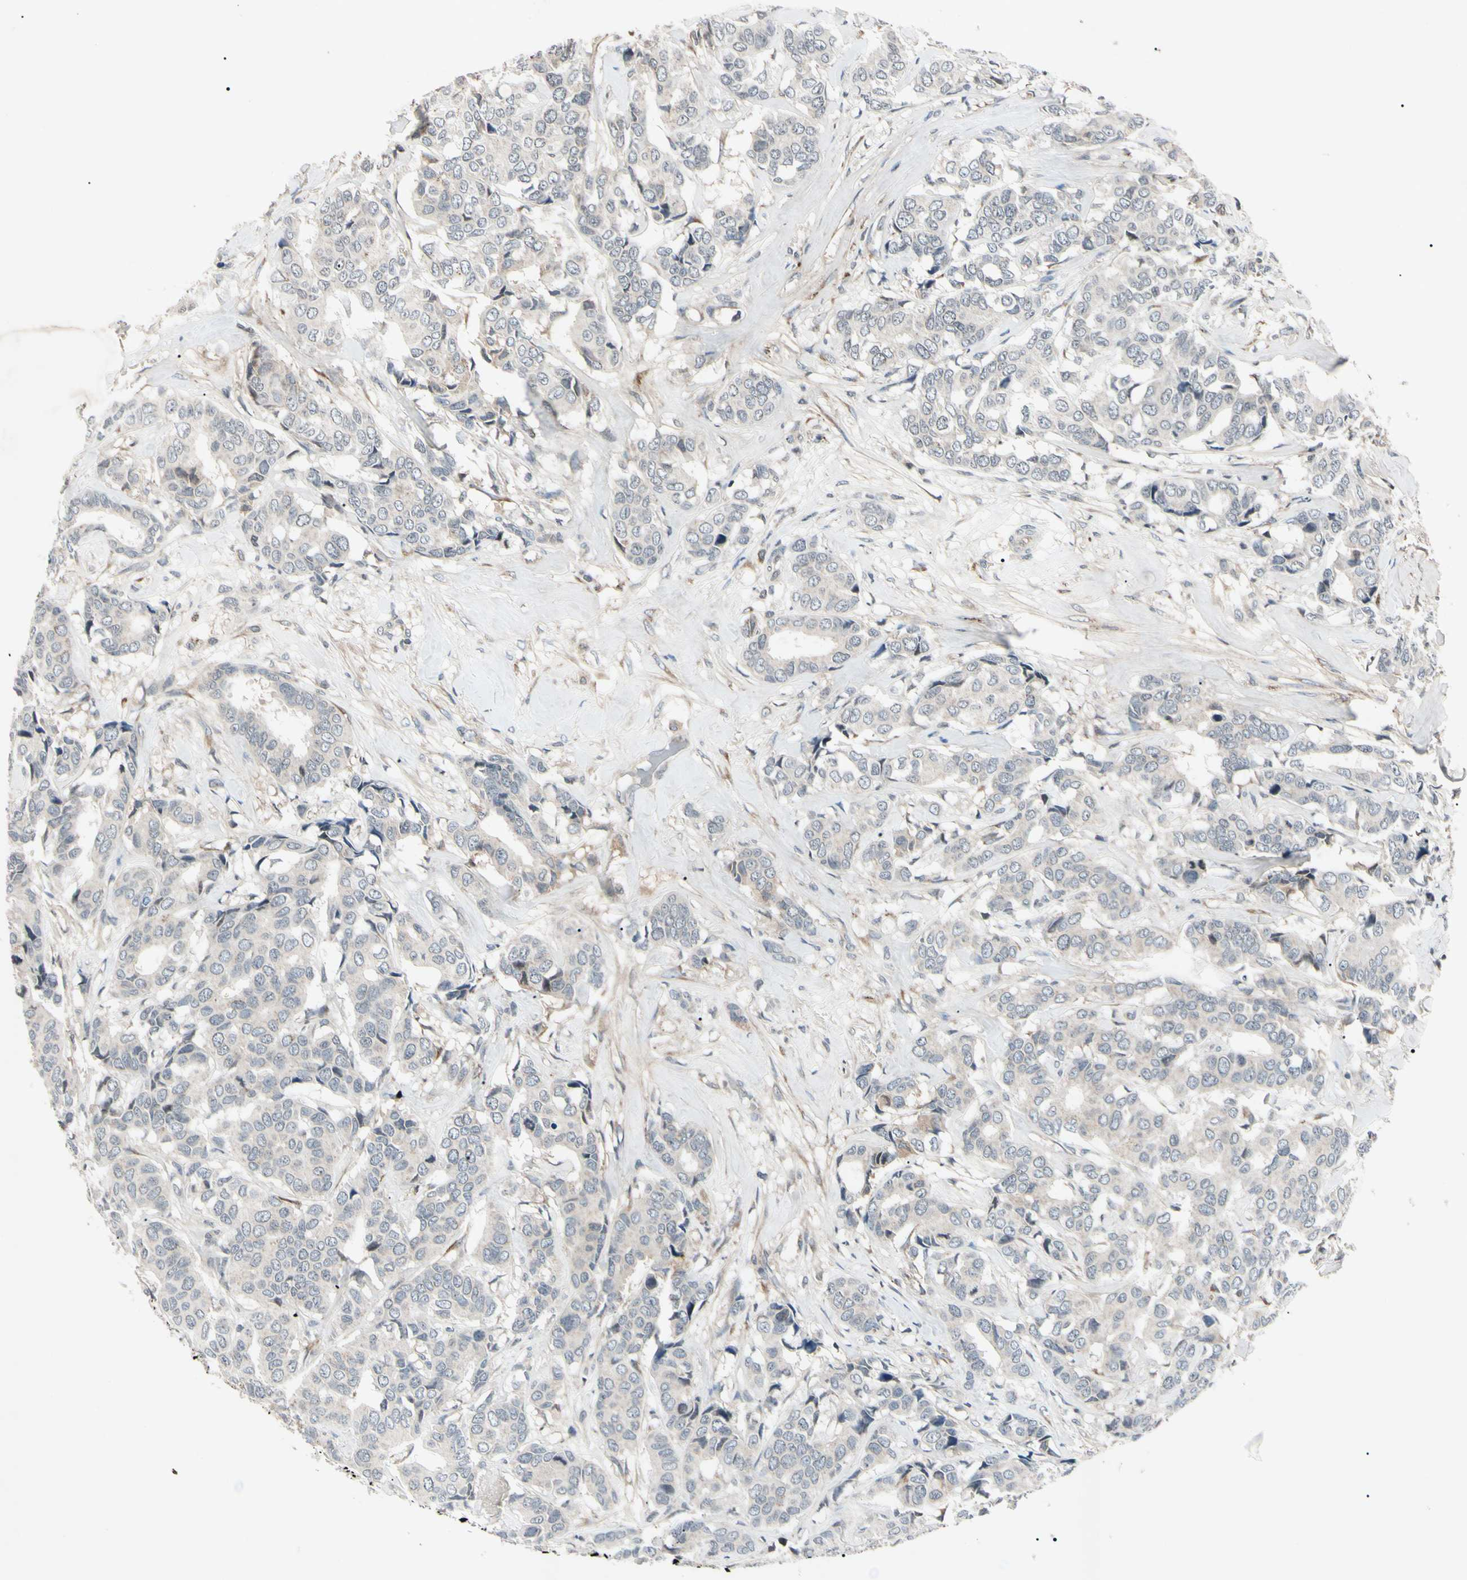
{"staining": {"intensity": "negative", "quantity": "none", "location": "none"}, "tissue": "breast cancer", "cell_type": "Tumor cells", "image_type": "cancer", "snomed": [{"axis": "morphology", "description": "Duct carcinoma"}, {"axis": "topography", "description": "Breast"}], "caption": "This is an immunohistochemistry image of infiltrating ductal carcinoma (breast). There is no staining in tumor cells.", "gene": "AEBP1", "patient": {"sex": "female", "age": 87}}